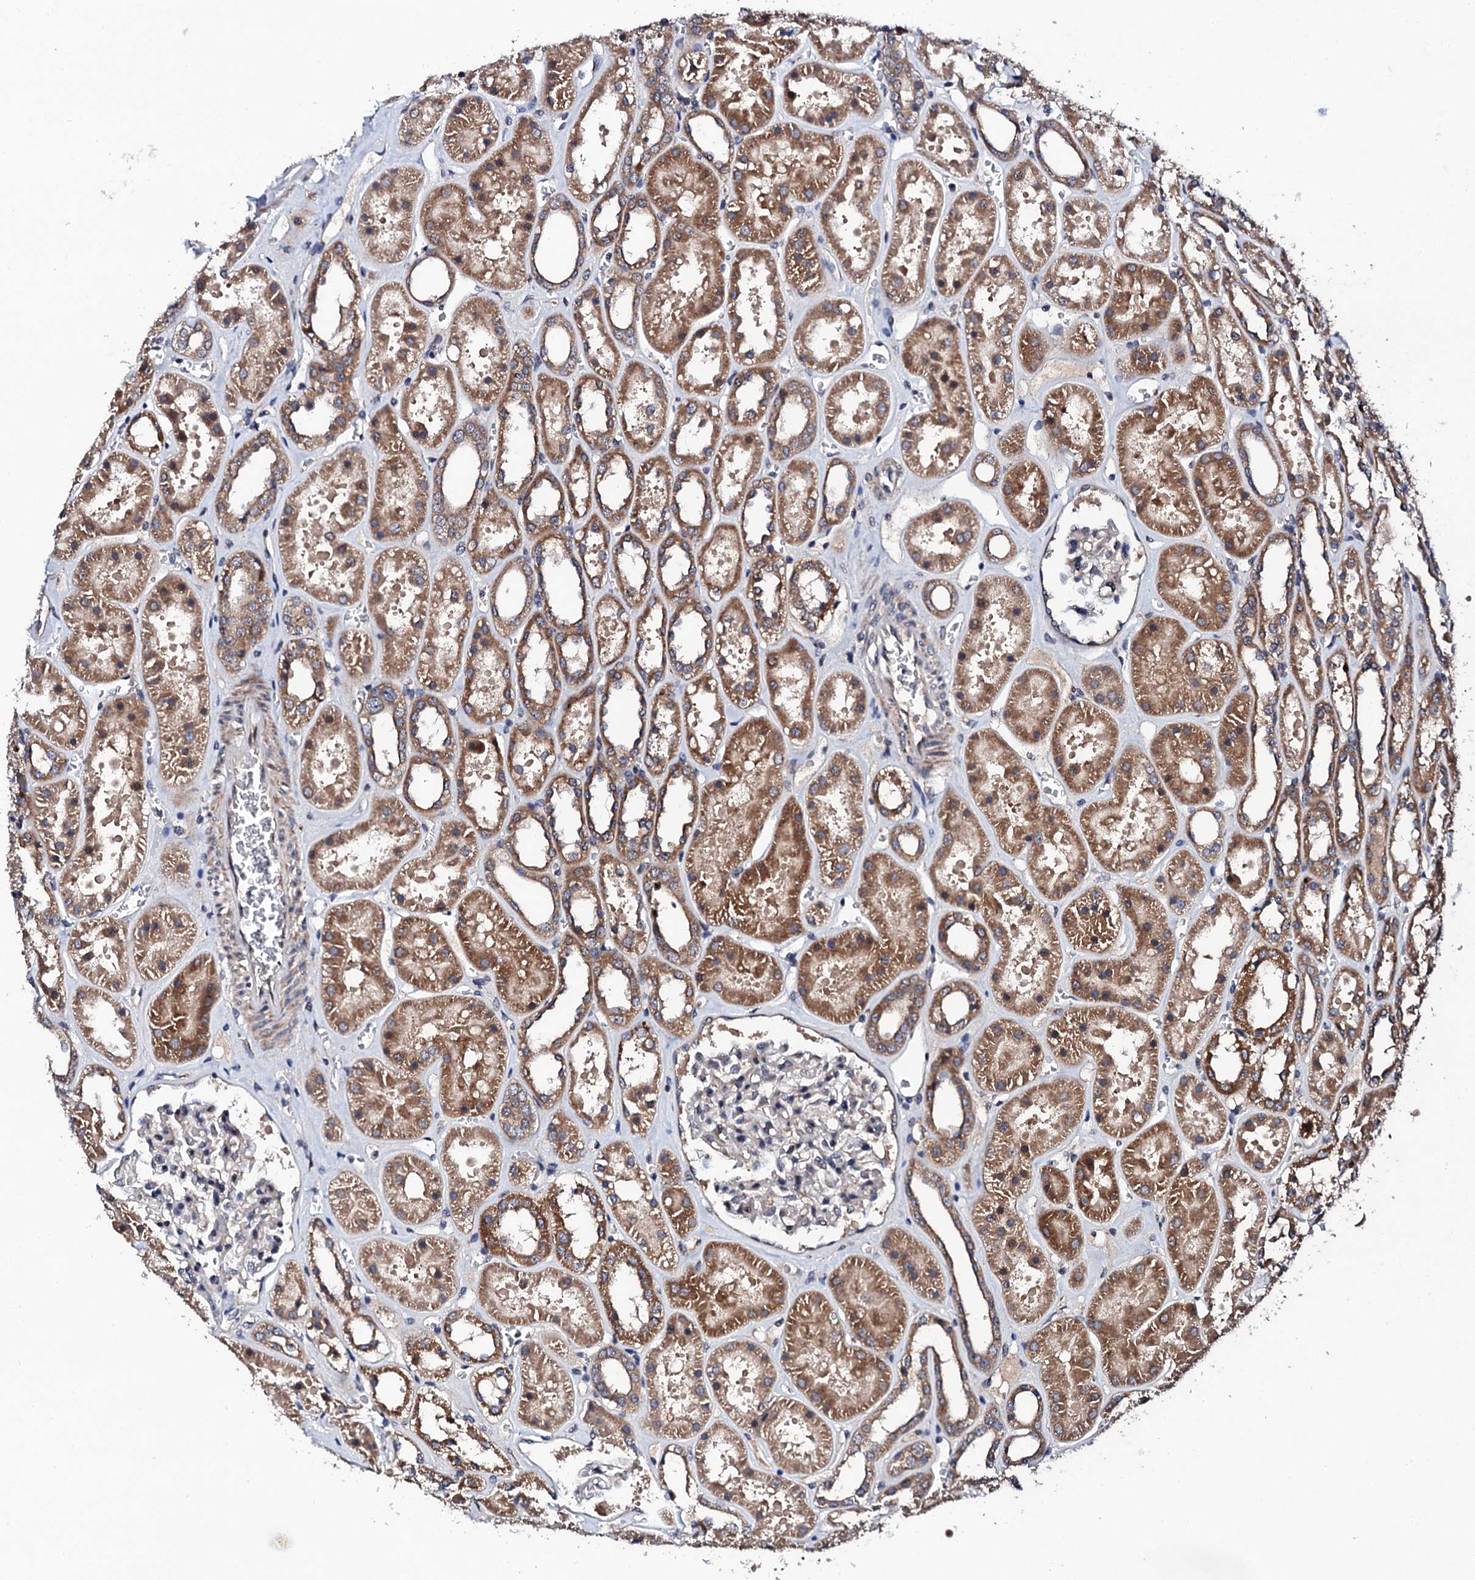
{"staining": {"intensity": "negative", "quantity": "none", "location": "none"}, "tissue": "kidney", "cell_type": "Cells in glomeruli", "image_type": "normal", "snomed": [{"axis": "morphology", "description": "Normal tissue, NOS"}, {"axis": "topography", "description": "Kidney"}], "caption": "High power microscopy photomicrograph of an immunohistochemistry photomicrograph of unremarkable kidney, revealing no significant staining in cells in glomeruli. (Stains: DAB (3,3'-diaminobenzidine) immunohistochemistry with hematoxylin counter stain, Microscopy: brightfield microscopy at high magnification).", "gene": "IP6K1", "patient": {"sex": "female", "age": 41}}